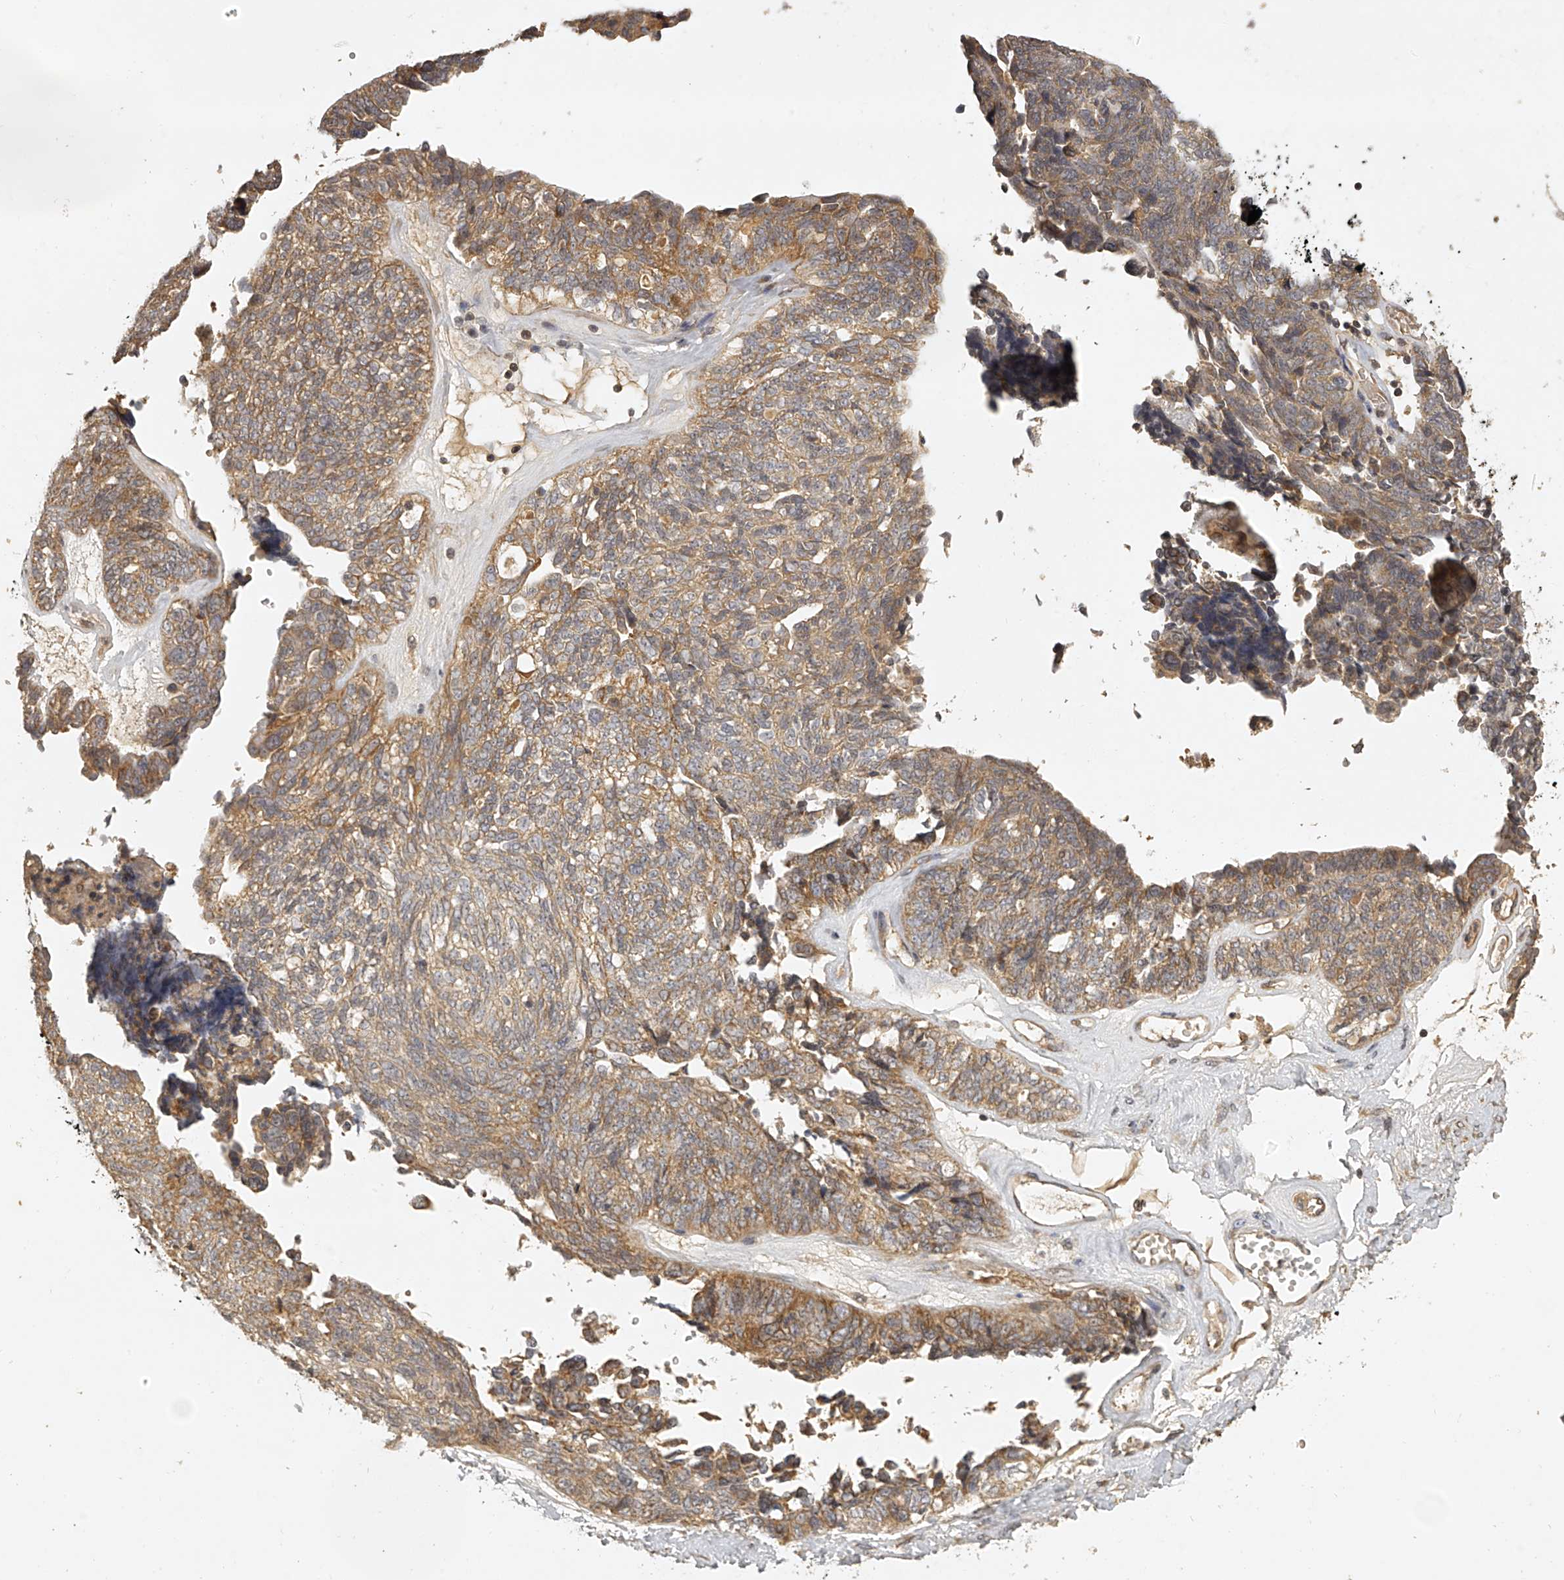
{"staining": {"intensity": "moderate", "quantity": ">75%", "location": "cytoplasmic/membranous"}, "tissue": "ovarian cancer", "cell_type": "Tumor cells", "image_type": "cancer", "snomed": [{"axis": "morphology", "description": "Cystadenocarcinoma, serous, NOS"}, {"axis": "topography", "description": "Ovary"}], "caption": "Ovarian cancer stained with a protein marker reveals moderate staining in tumor cells.", "gene": "NFS1", "patient": {"sex": "female", "age": 79}}